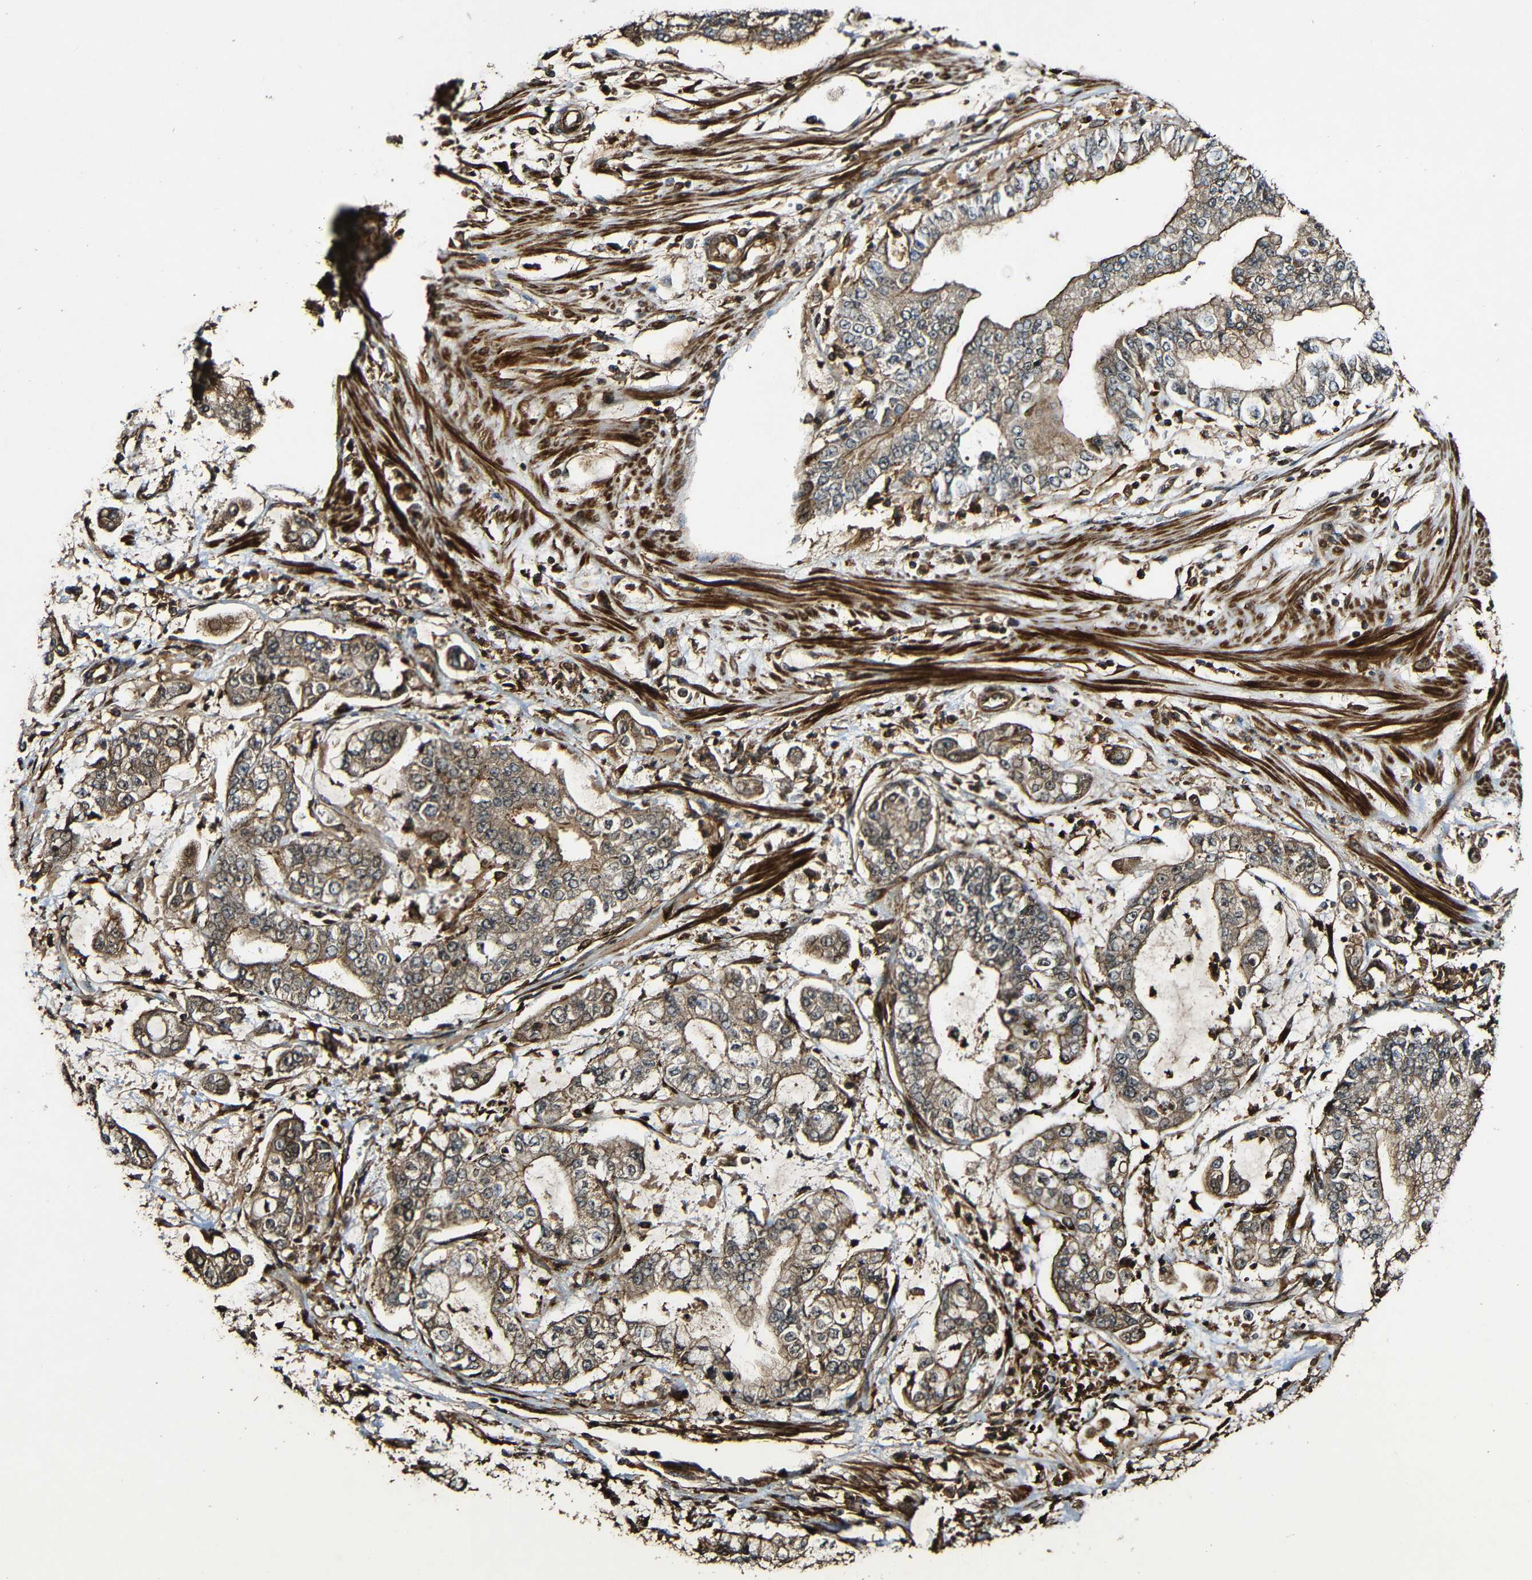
{"staining": {"intensity": "moderate", "quantity": ">75%", "location": "cytoplasmic/membranous"}, "tissue": "stomach cancer", "cell_type": "Tumor cells", "image_type": "cancer", "snomed": [{"axis": "morphology", "description": "Adenocarcinoma, NOS"}, {"axis": "topography", "description": "Stomach"}], "caption": "Immunohistochemistry (DAB) staining of human adenocarcinoma (stomach) displays moderate cytoplasmic/membranous protein expression in approximately >75% of tumor cells.", "gene": "CASP8", "patient": {"sex": "male", "age": 76}}